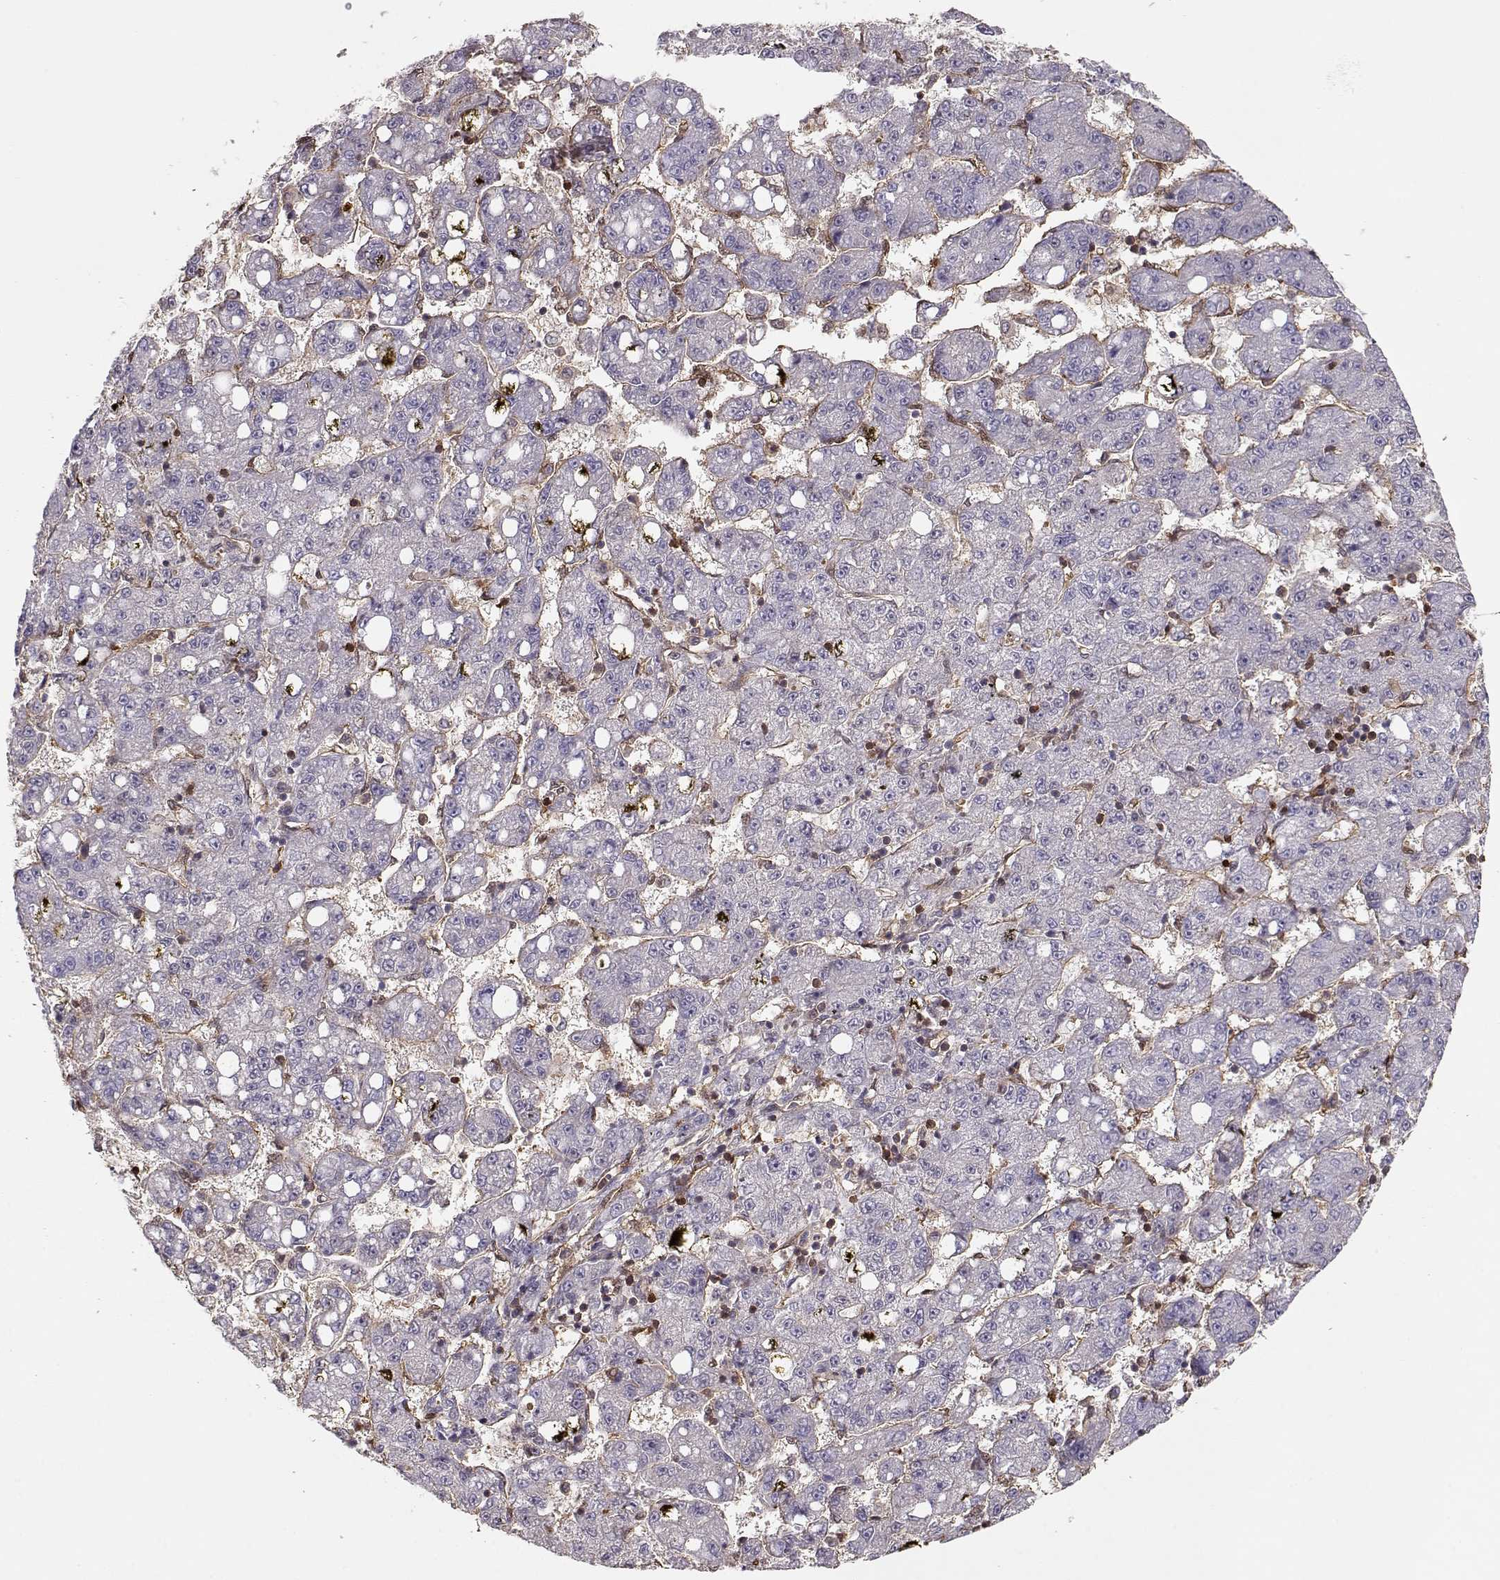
{"staining": {"intensity": "negative", "quantity": "none", "location": "none"}, "tissue": "liver cancer", "cell_type": "Tumor cells", "image_type": "cancer", "snomed": [{"axis": "morphology", "description": "Carcinoma, Hepatocellular, NOS"}, {"axis": "topography", "description": "Liver"}], "caption": "Immunohistochemistry (IHC) micrograph of neoplastic tissue: liver cancer (hepatocellular carcinoma) stained with DAB (3,3'-diaminobenzidine) reveals no significant protein staining in tumor cells.", "gene": "PNP", "patient": {"sex": "female", "age": 65}}